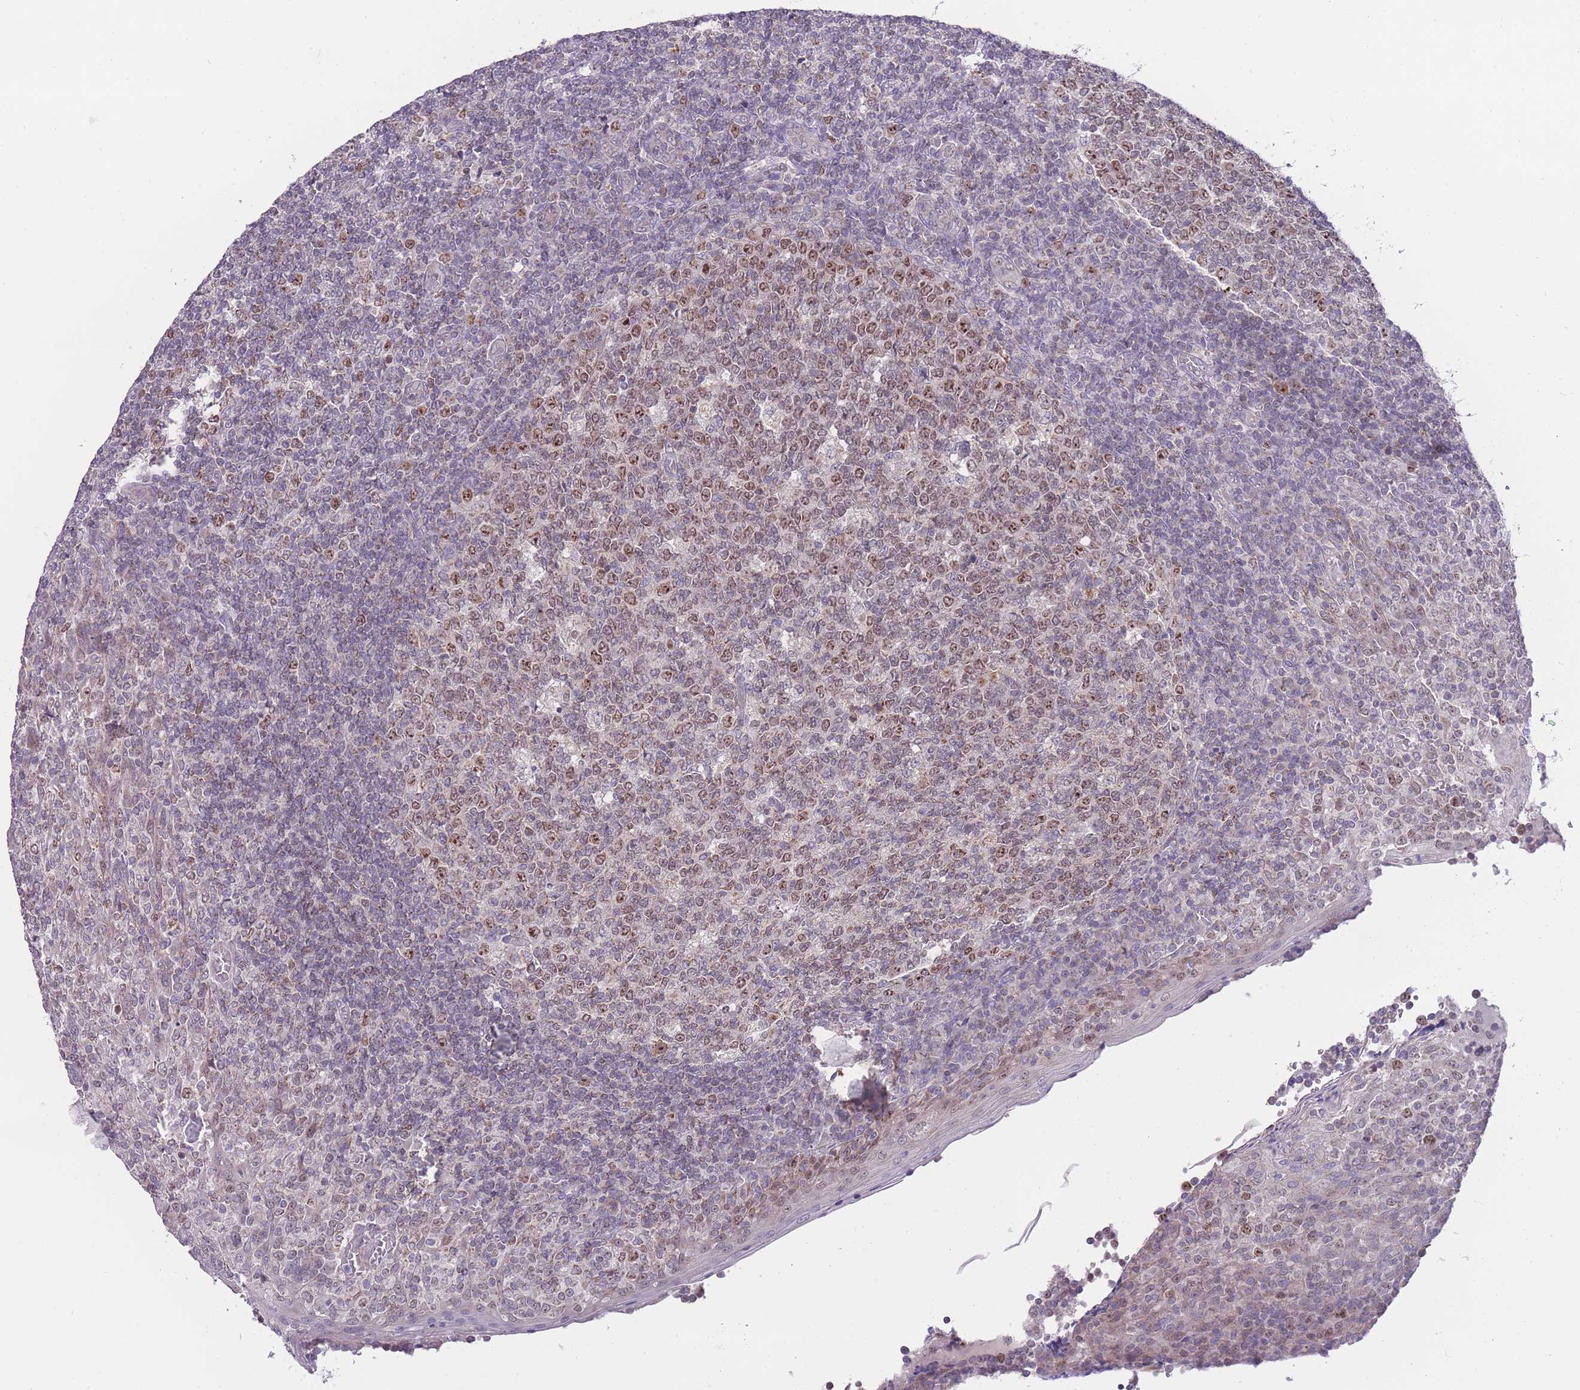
{"staining": {"intensity": "strong", "quantity": "25%-75%", "location": "nuclear"}, "tissue": "tonsil", "cell_type": "Germinal center cells", "image_type": "normal", "snomed": [{"axis": "morphology", "description": "Normal tissue, NOS"}, {"axis": "topography", "description": "Tonsil"}], "caption": "The photomicrograph shows staining of benign tonsil, revealing strong nuclear protein staining (brown color) within germinal center cells.", "gene": "MCIDAS", "patient": {"sex": "female", "age": 19}}